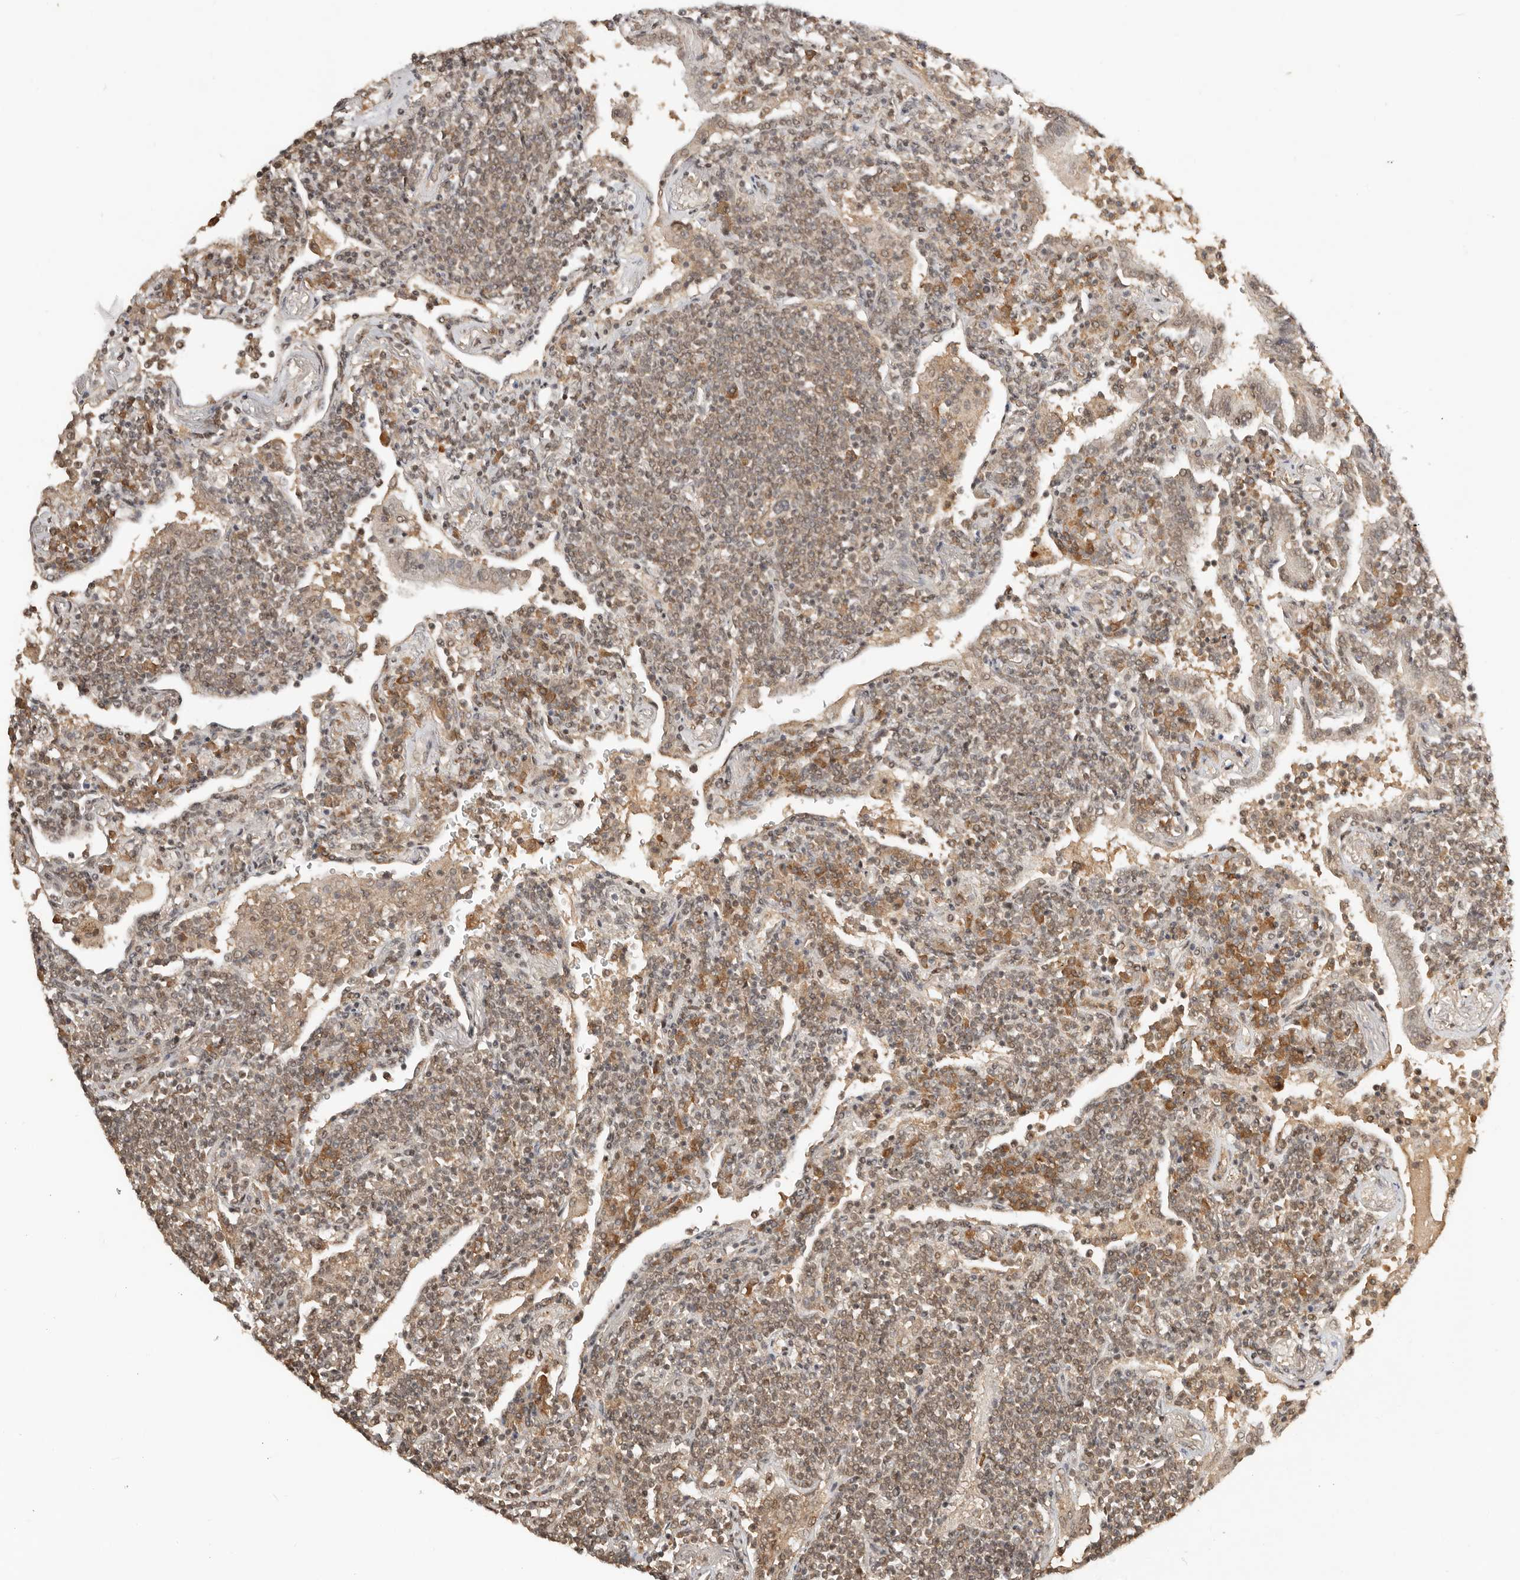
{"staining": {"intensity": "moderate", "quantity": "25%-75%", "location": "cytoplasmic/membranous"}, "tissue": "lymphoma", "cell_type": "Tumor cells", "image_type": "cancer", "snomed": [{"axis": "morphology", "description": "Malignant lymphoma, non-Hodgkin's type, Low grade"}, {"axis": "topography", "description": "Lung"}], "caption": "Immunohistochemical staining of lymphoma demonstrates medium levels of moderate cytoplasmic/membranous protein expression in approximately 25%-75% of tumor cells.", "gene": "SEC14L1", "patient": {"sex": "female", "age": 71}}